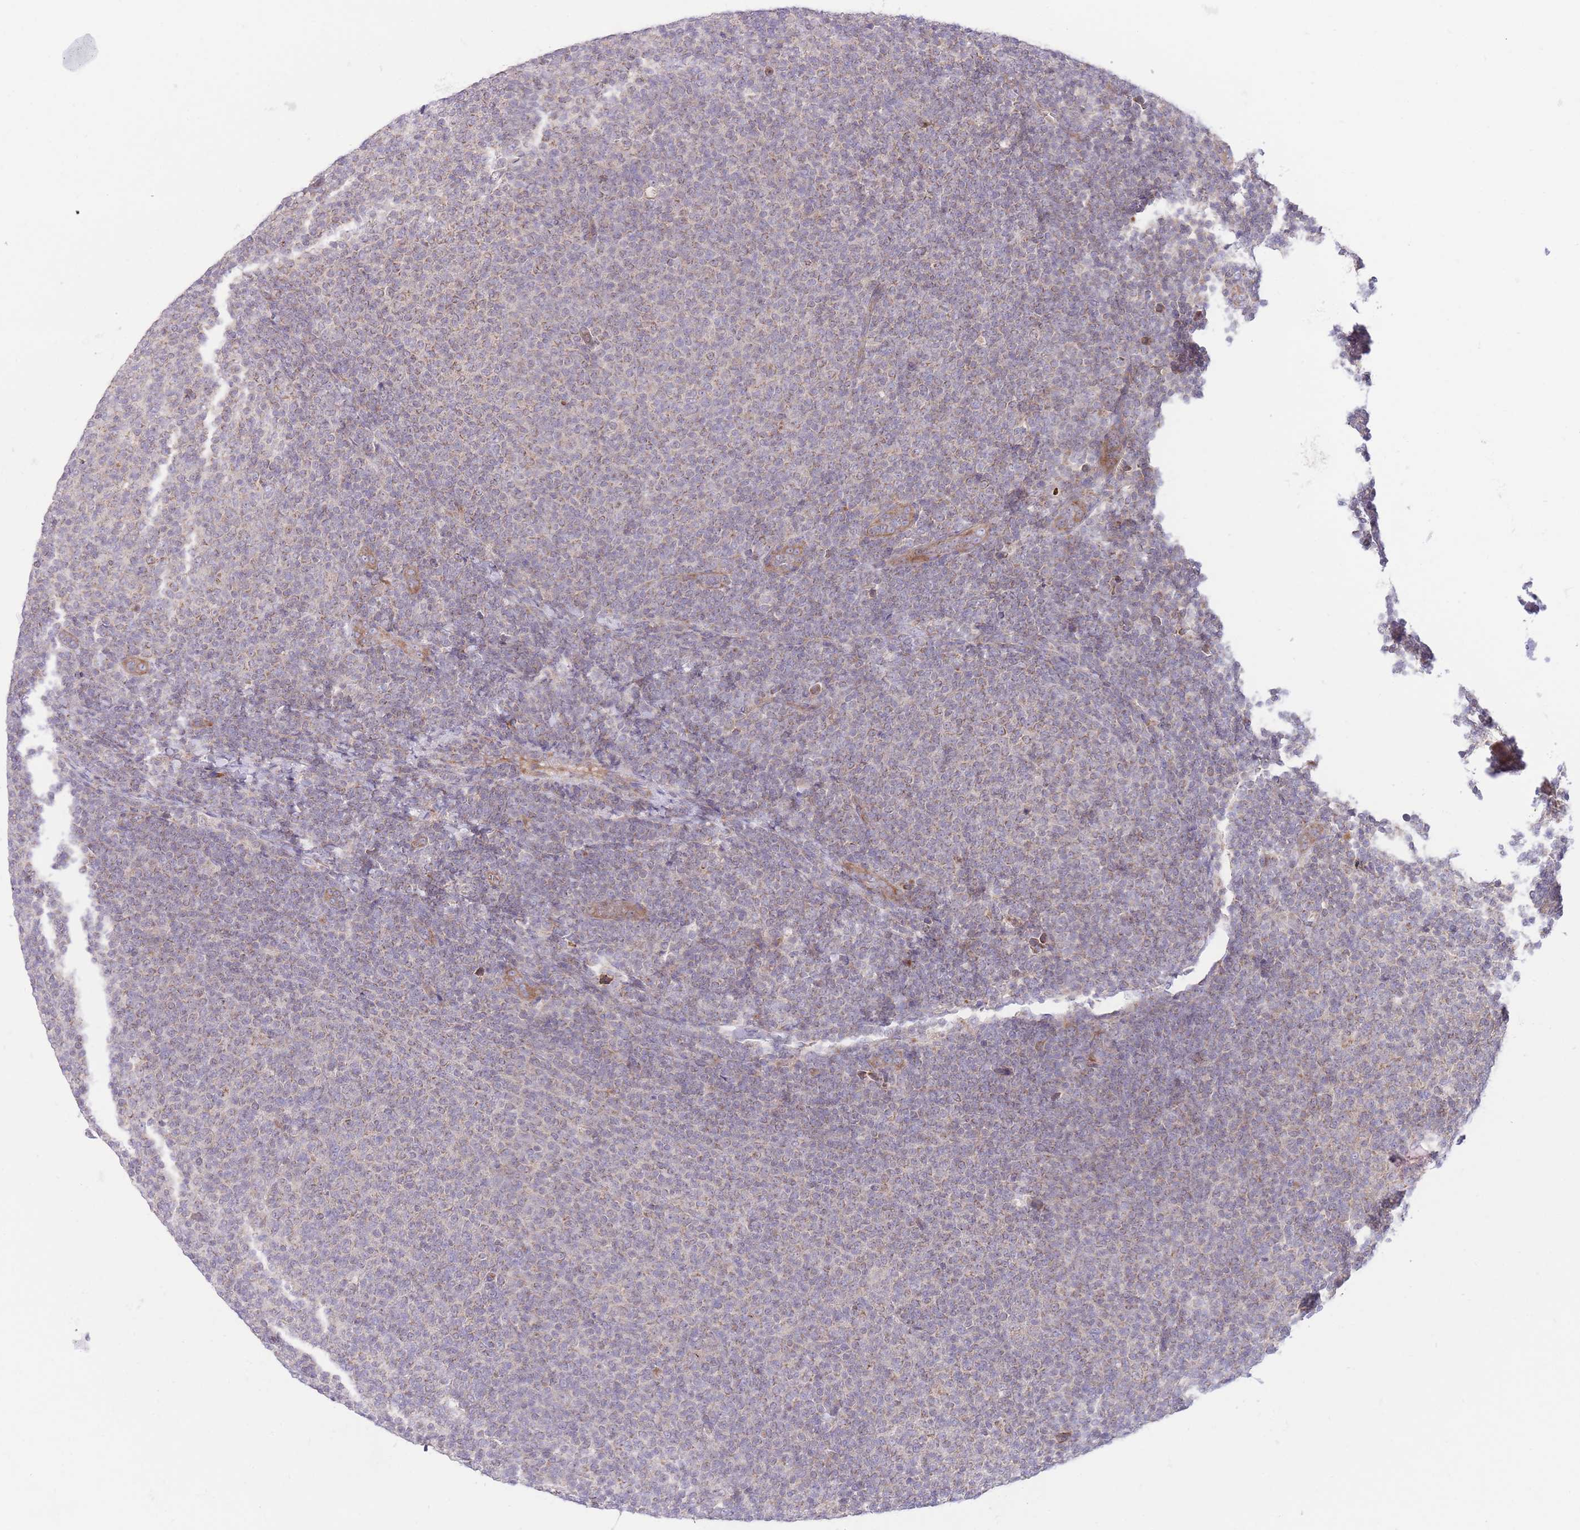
{"staining": {"intensity": "weak", "quantity": "<25%", "location": "cytoplasmic/membranous"}, "tissue": "lymphoma", "cell_type": "Tumor cells", "image_type": "cancer", "snomed": [{"axis": "morphology", "description": "Malignant lymphoma, non-Hodgkin's type, Low grade"}, {"axis": "topography", "description": "Lymph node"}], "caption": "IHC micrograph of neoplastic tissue: lymphoma stained with DAB (3,3'-diaminobenzidine) demonstrates no significant protein positivity in tumor cells.", "gene": "BOLA2B", "patient": {"sex": "male", "age": 66}}